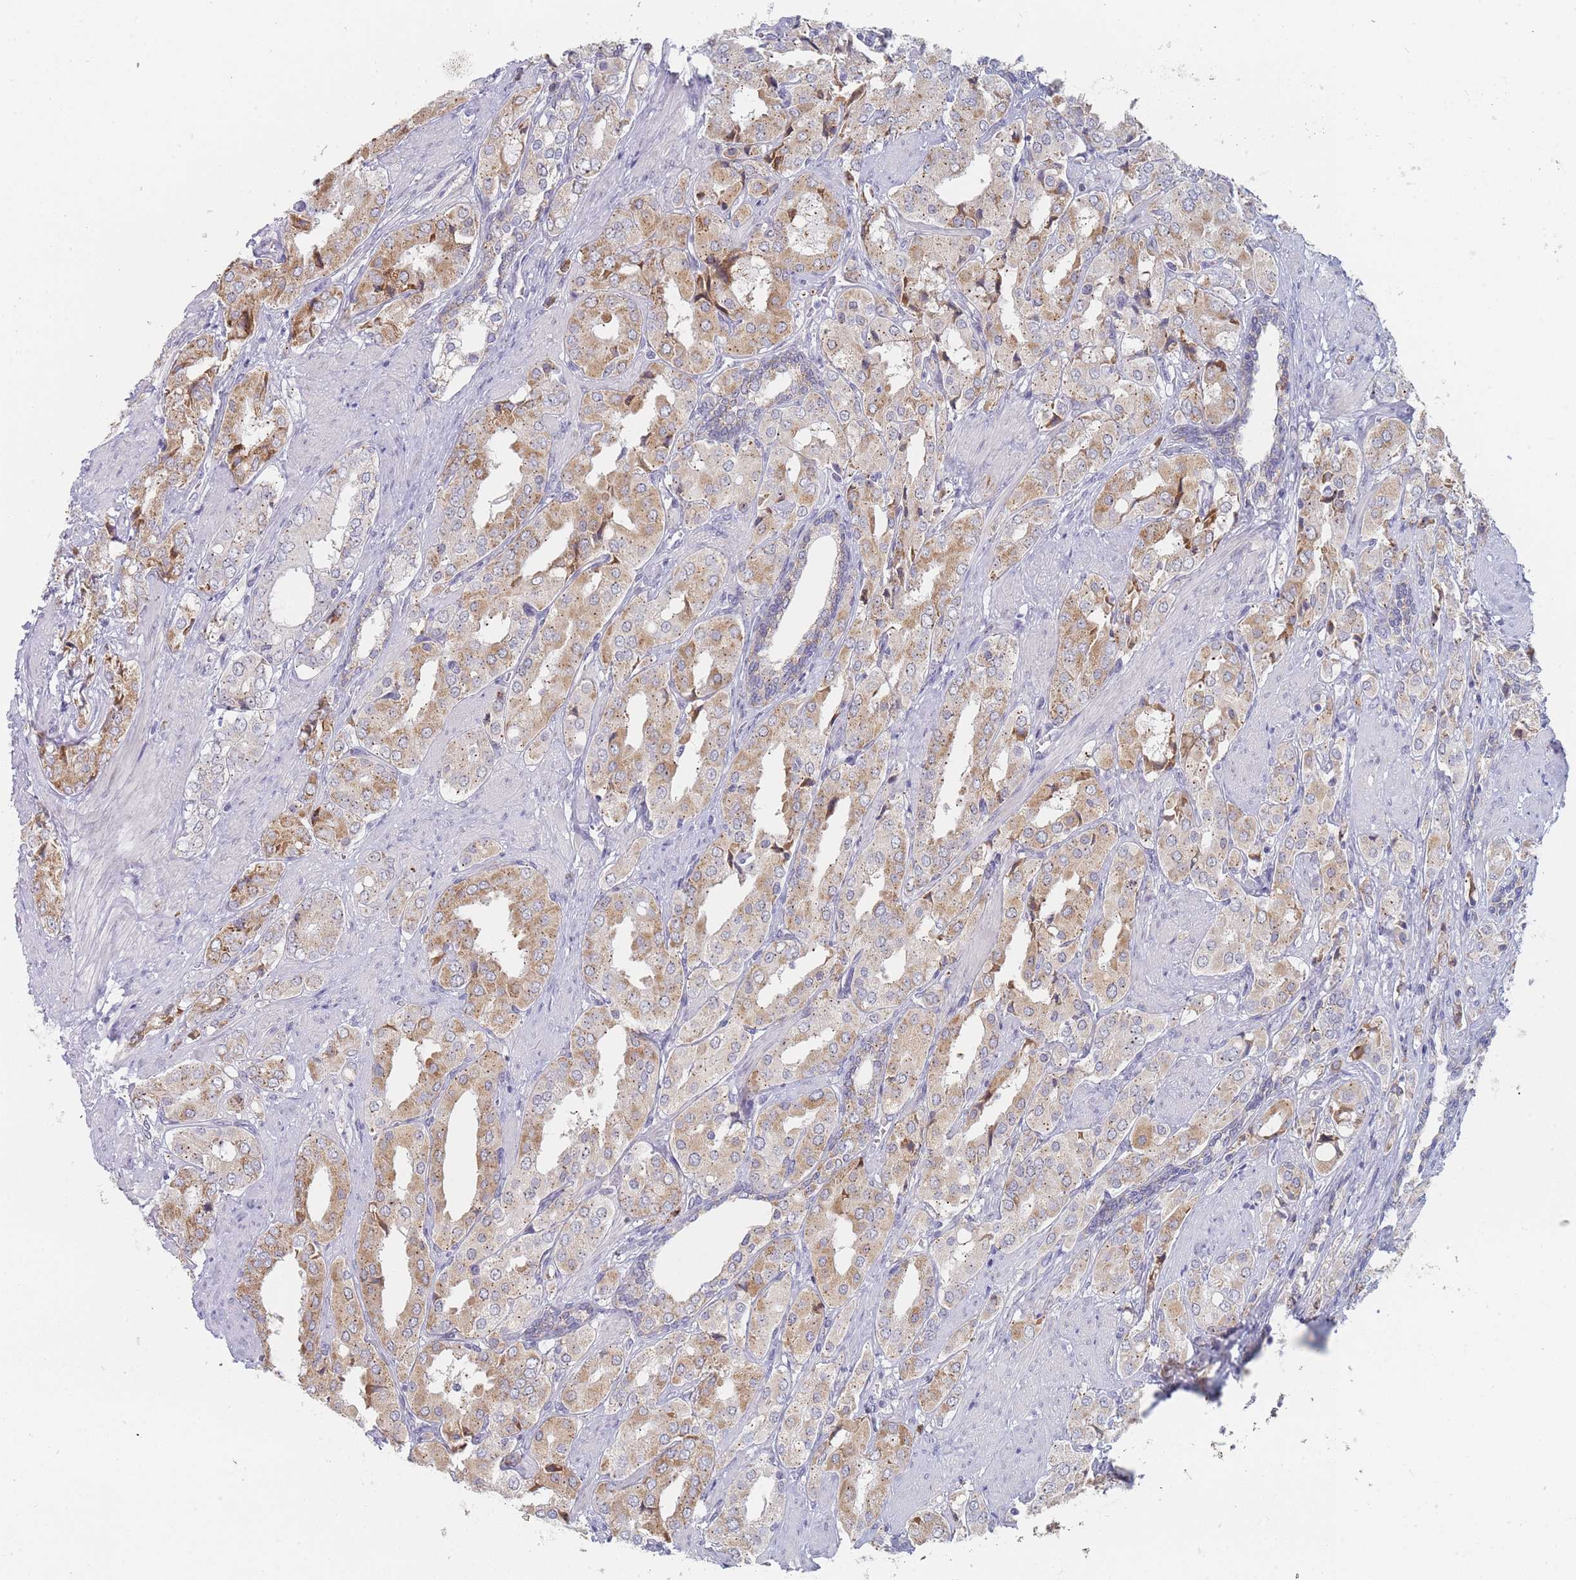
{"staining": {"intensity": "moderate", "quantity": "25%-75%", "location": "cytoplasmic/membranous"}, "tissue": "prostate cancer", "cell_type": "Tumor cells", "image_type": "cancer", "snomed": [{"axis": "morphology", "description": "Adenocarcinoma, High grade"}, {"axis": "topography", "description": "Prostate"}], "caption": "Immunohistochemistry (IHC) image of neoplastic tissue: prostate cancer (adenocarcinoma (high-grade)) stained using immunohistochemistry (IHC) shows medium levels of moderate protein expression localized specifically in the cytoplasmic/membranous of tumor cells, appearing as a cytoplasmic/membranous brown color.", "gene": "RNF8", "patient": {"sex": "male", "age": 71}}